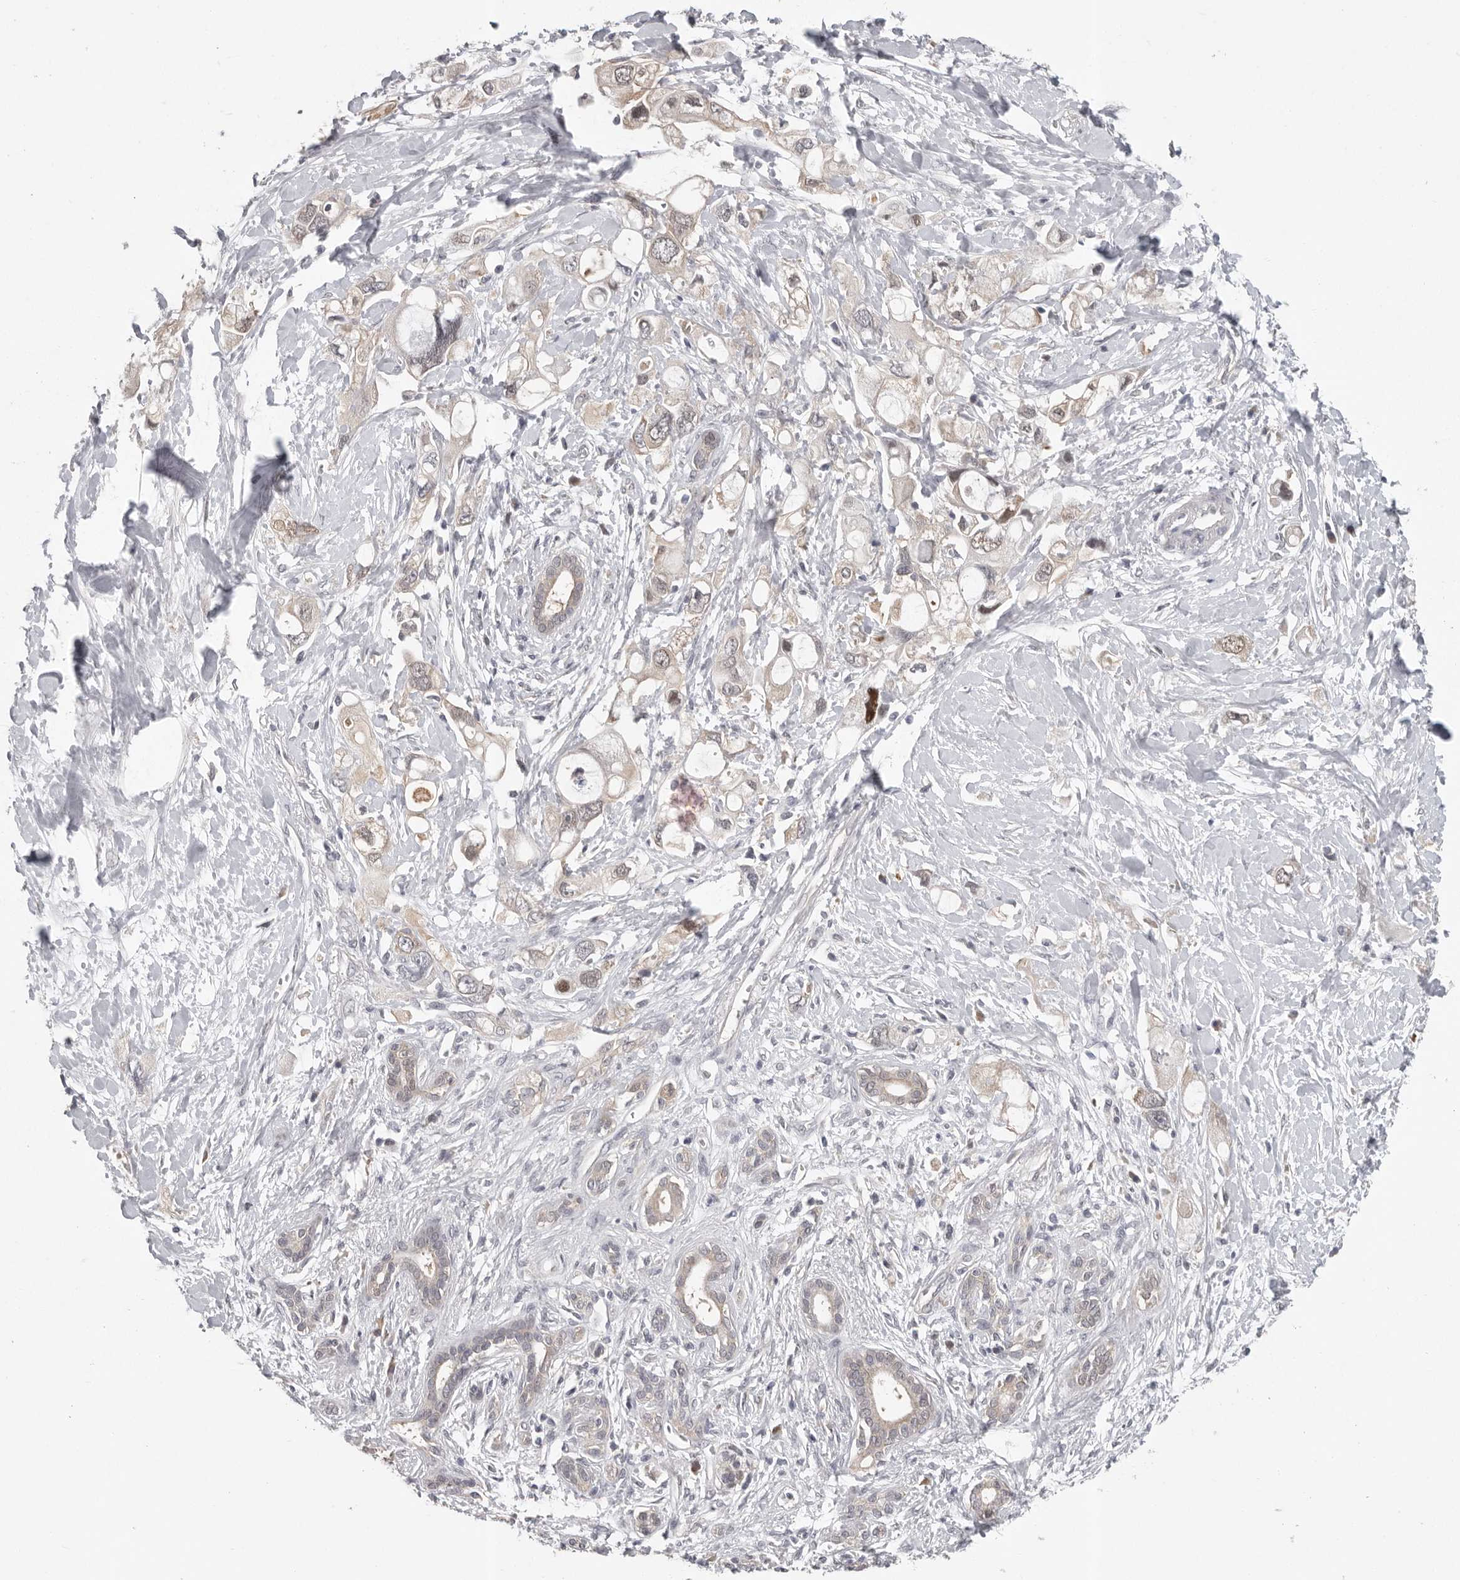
{"staining": {"intensity": "moderate", "quantity": "<25%", "location": "cytoplasmic/membranous"}, "tissue": "pancreatic cancer", "cell_type": "Tumor cells", "image_type": "cancer", "snomed": [{"axis": "morphology", "description": "Adenocarcinoma, NOS"}, {"axis": "topography", "description": "Pancreas"}], "caption": "Brown immunohistochemical staining in adenocarcinoma (pancreatic) displays moderate cytoplasmic/membranous positivity in about <25% of tumor cells.", "gene": "RALGPS2", "patient": {"sex": "female", "age": 56}}